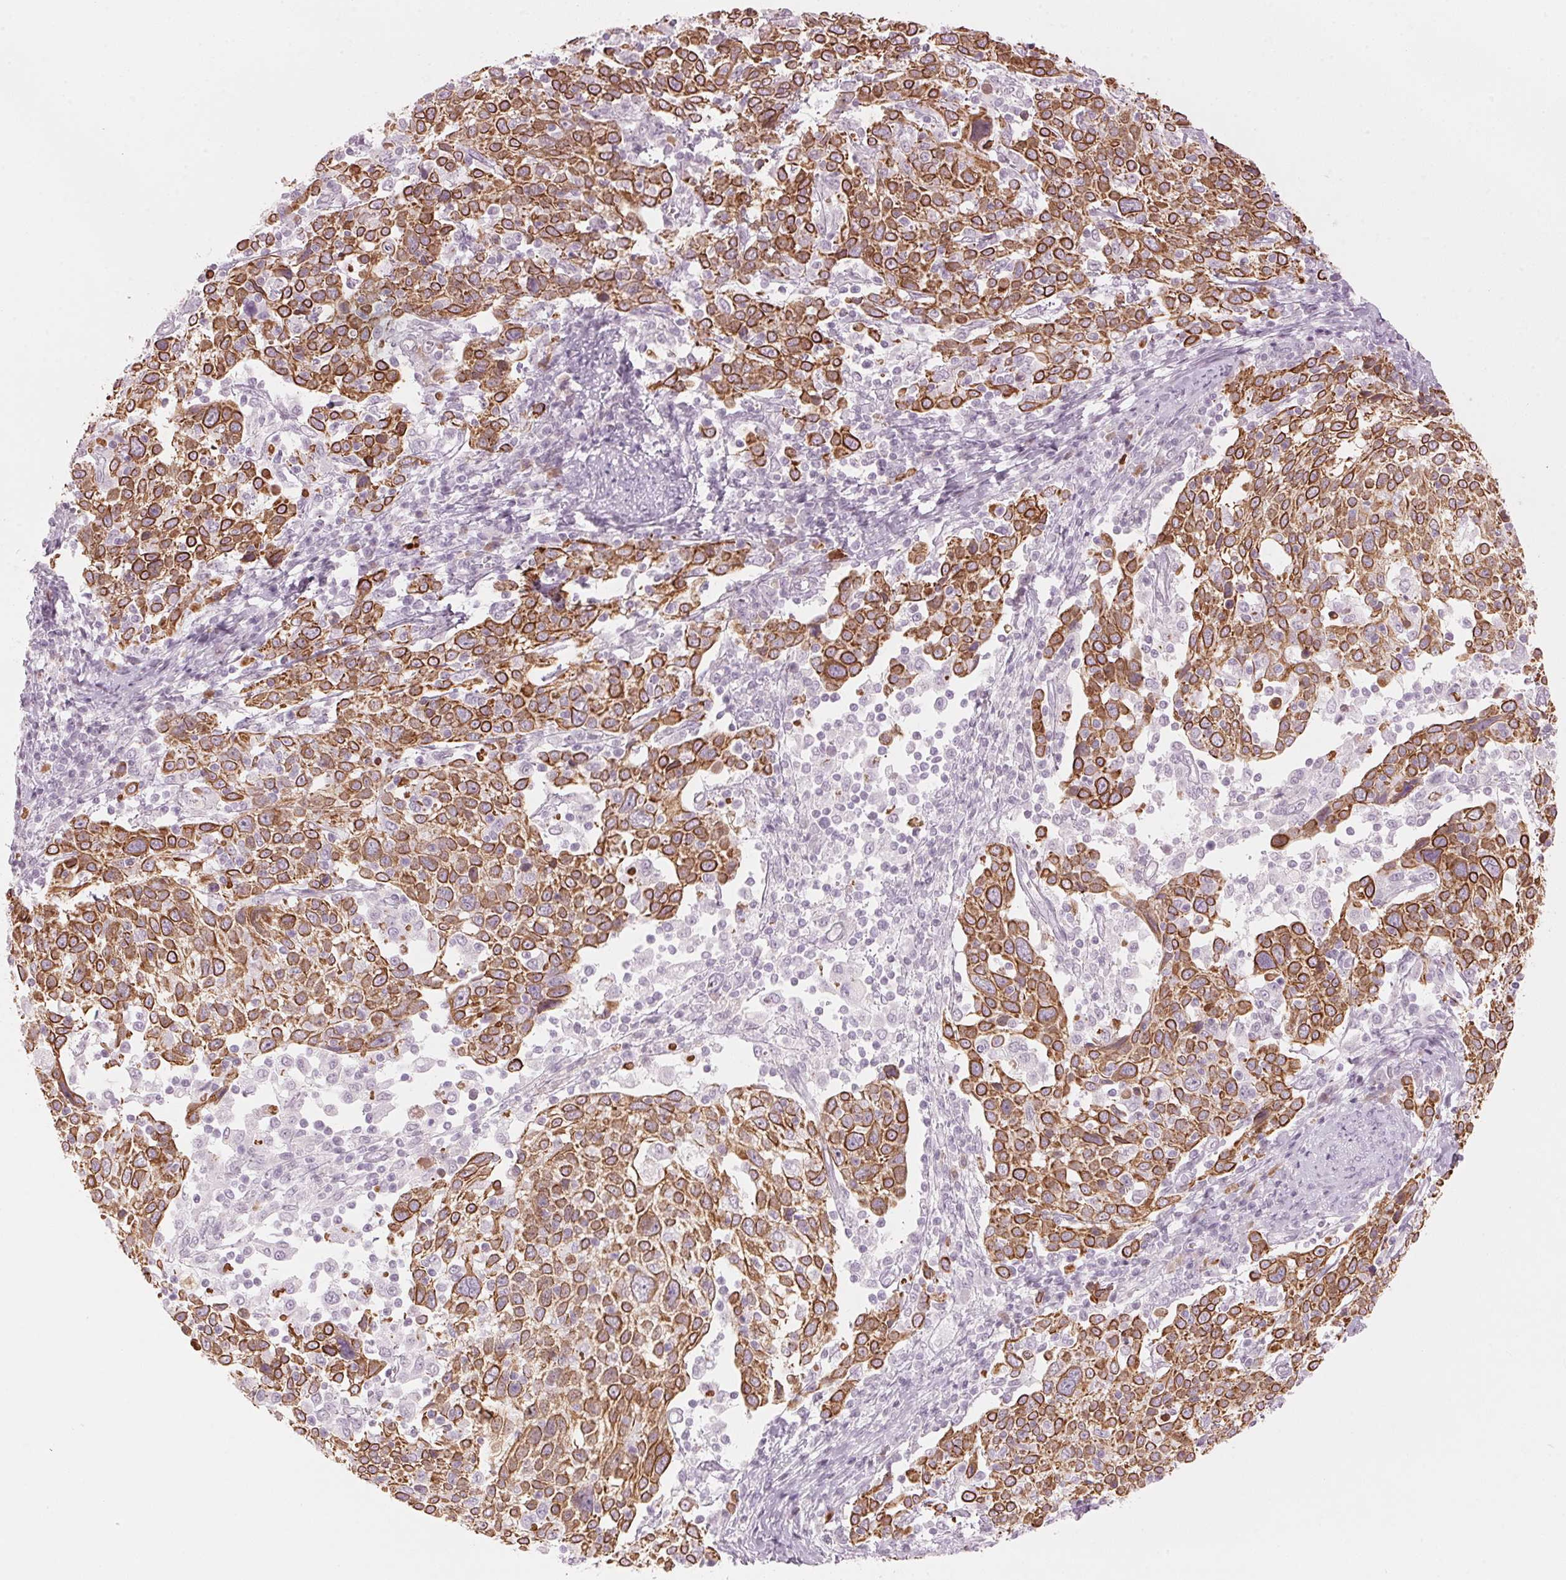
{"staining": {"intensity": "strong", "quantity": ">75%", "location": "cytoplasmic/membranous"}, "tissue": "cervical cancer", "cell_type": "Tumor cells", "image_type": "cancer", "snomed": [{"axis": "morphology", "description": "Squamous cell carcinoma, NOS"}, {"axis": "topography", "description": "Cervix"}], "caption": "Cervical squamous cell carcinoma stained for a protein (brown) shows strong cytoplasmic/membranous positive expression in about >75% of tumor cells.", "gene": "SCTR", "patient": {"sex": "female", "age": 61}}